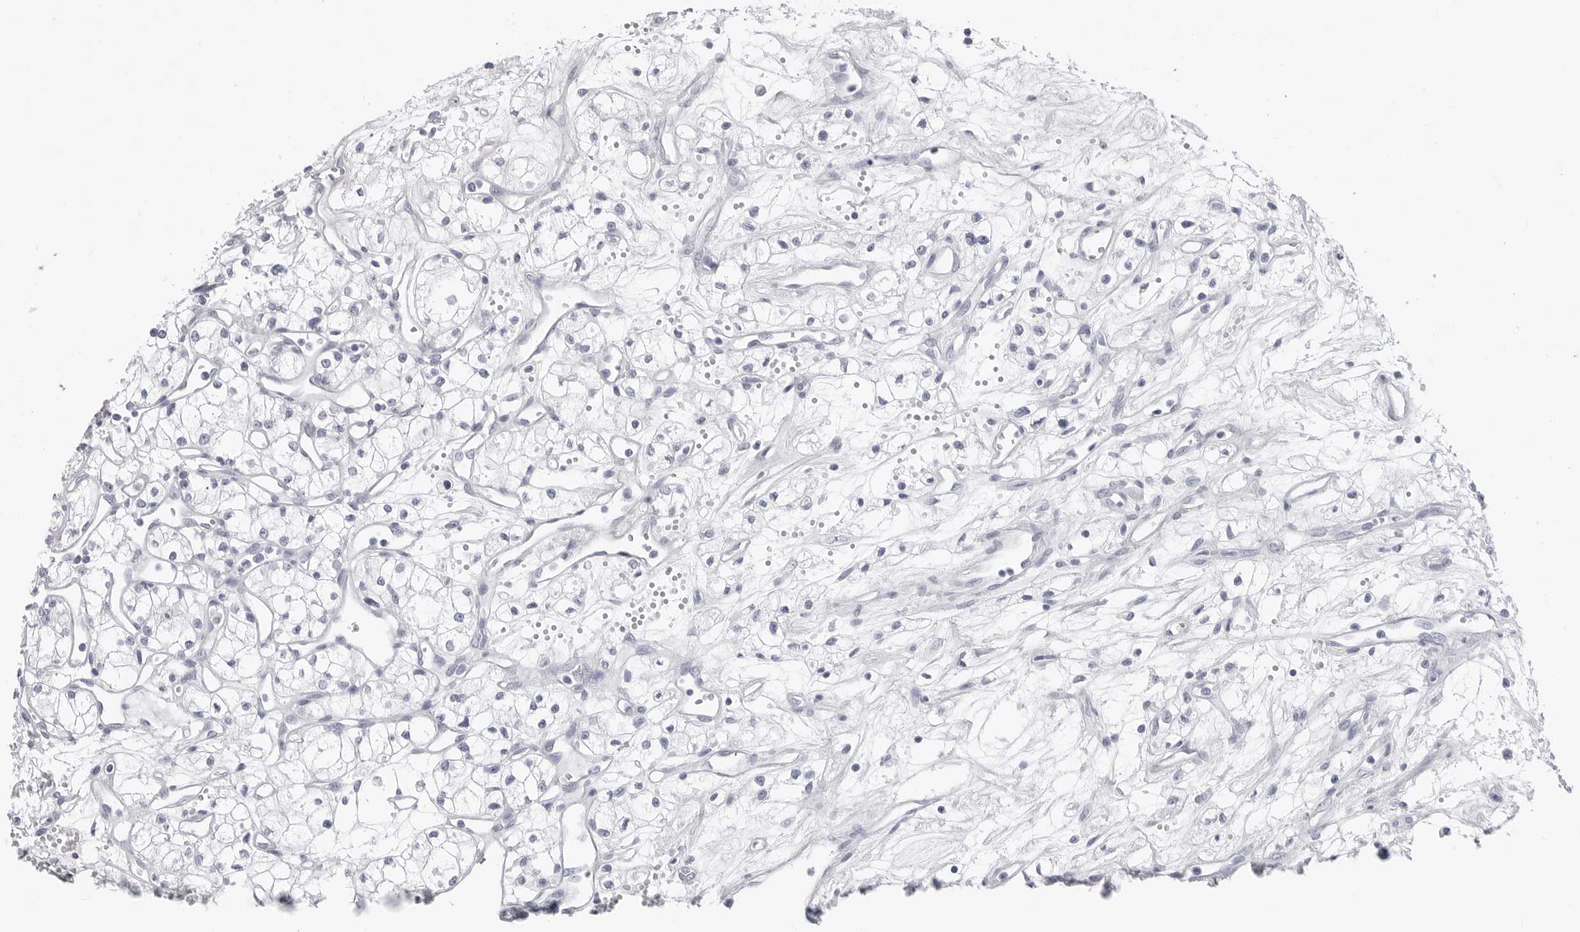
{"staining": {"intensity": "negative", "quantity": "none", "location": "none"}, "tissue": "renal cancer", "cell_type": "Tumor cells", "image_type": "cancer", "snomed": [{"axis": "morphology", "description": "Adenocarcinoma, NOS"}, {"axis": "topography", "description": "Kidney"}], "caption": "The histopathology image reveals no staining of tumor cells in renal cancer (adenocarcinoma). (Stains: DAB immunohistochemistry with hematoxylin counter stain, Microscopy: brightfield microscopy at high magnification).", "gene": "CSH1", "patient": {"sex": "male", "age": 59}}